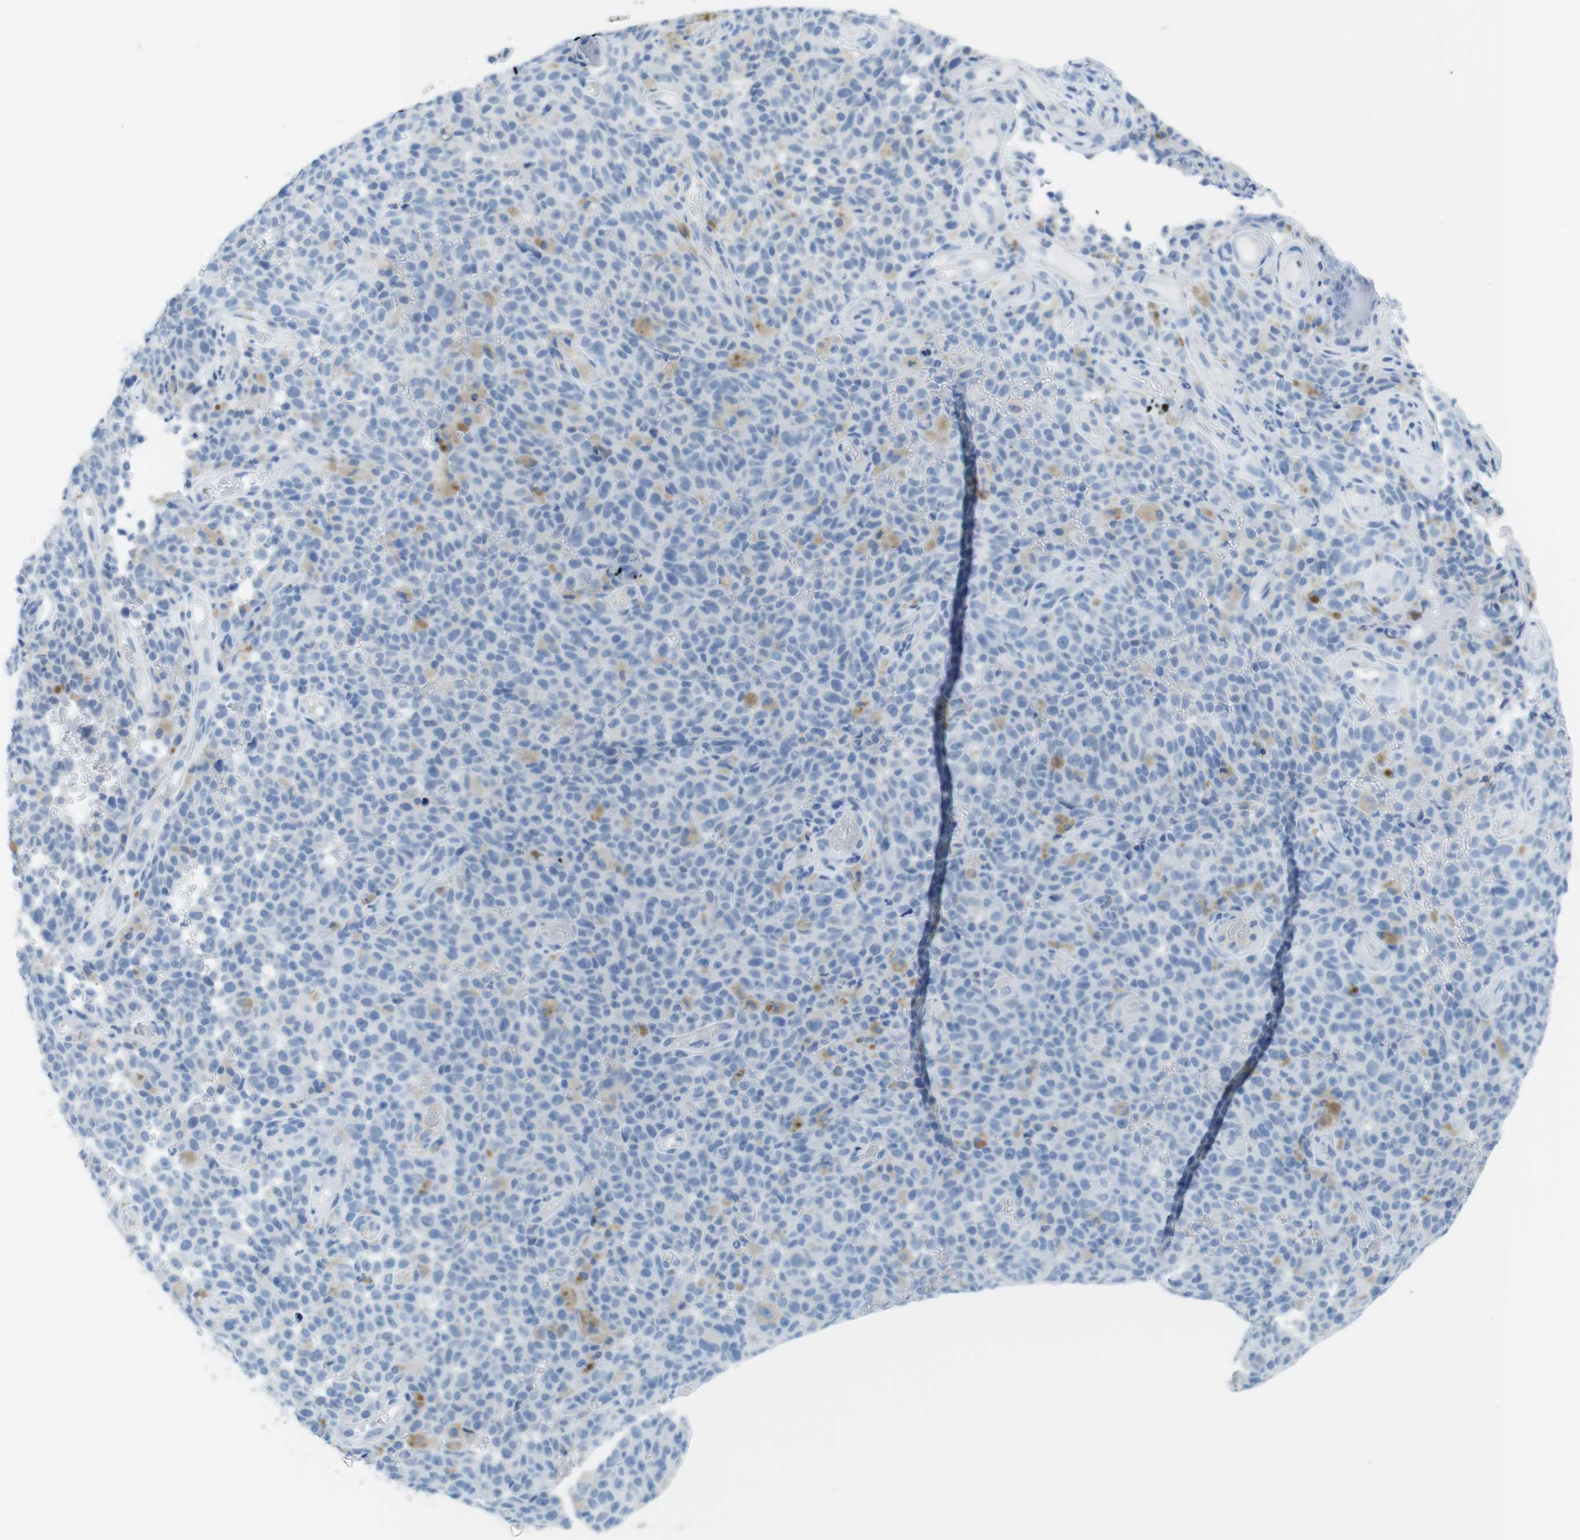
{"staining": {"intensity": "weak", "quantity": "<25%", "location": "cytoplasmic/membranous"}, "tissue": "melanoma", "cell_type": "Tumor cells", "image_type": "cancer", "snomed": [{"axis": "morphology", "description": "Malignant melanoma, NOS"}, {"axis": "topography", "description": "Skin"}], "caption": "High power microscopy micrograph of an immunohistochemistry (IHC) photomicrograph of melanoma, revealing no significant staining in tumor cells.", "gene": "GAP43", "patient": {"sex": "female", "age": 82}}